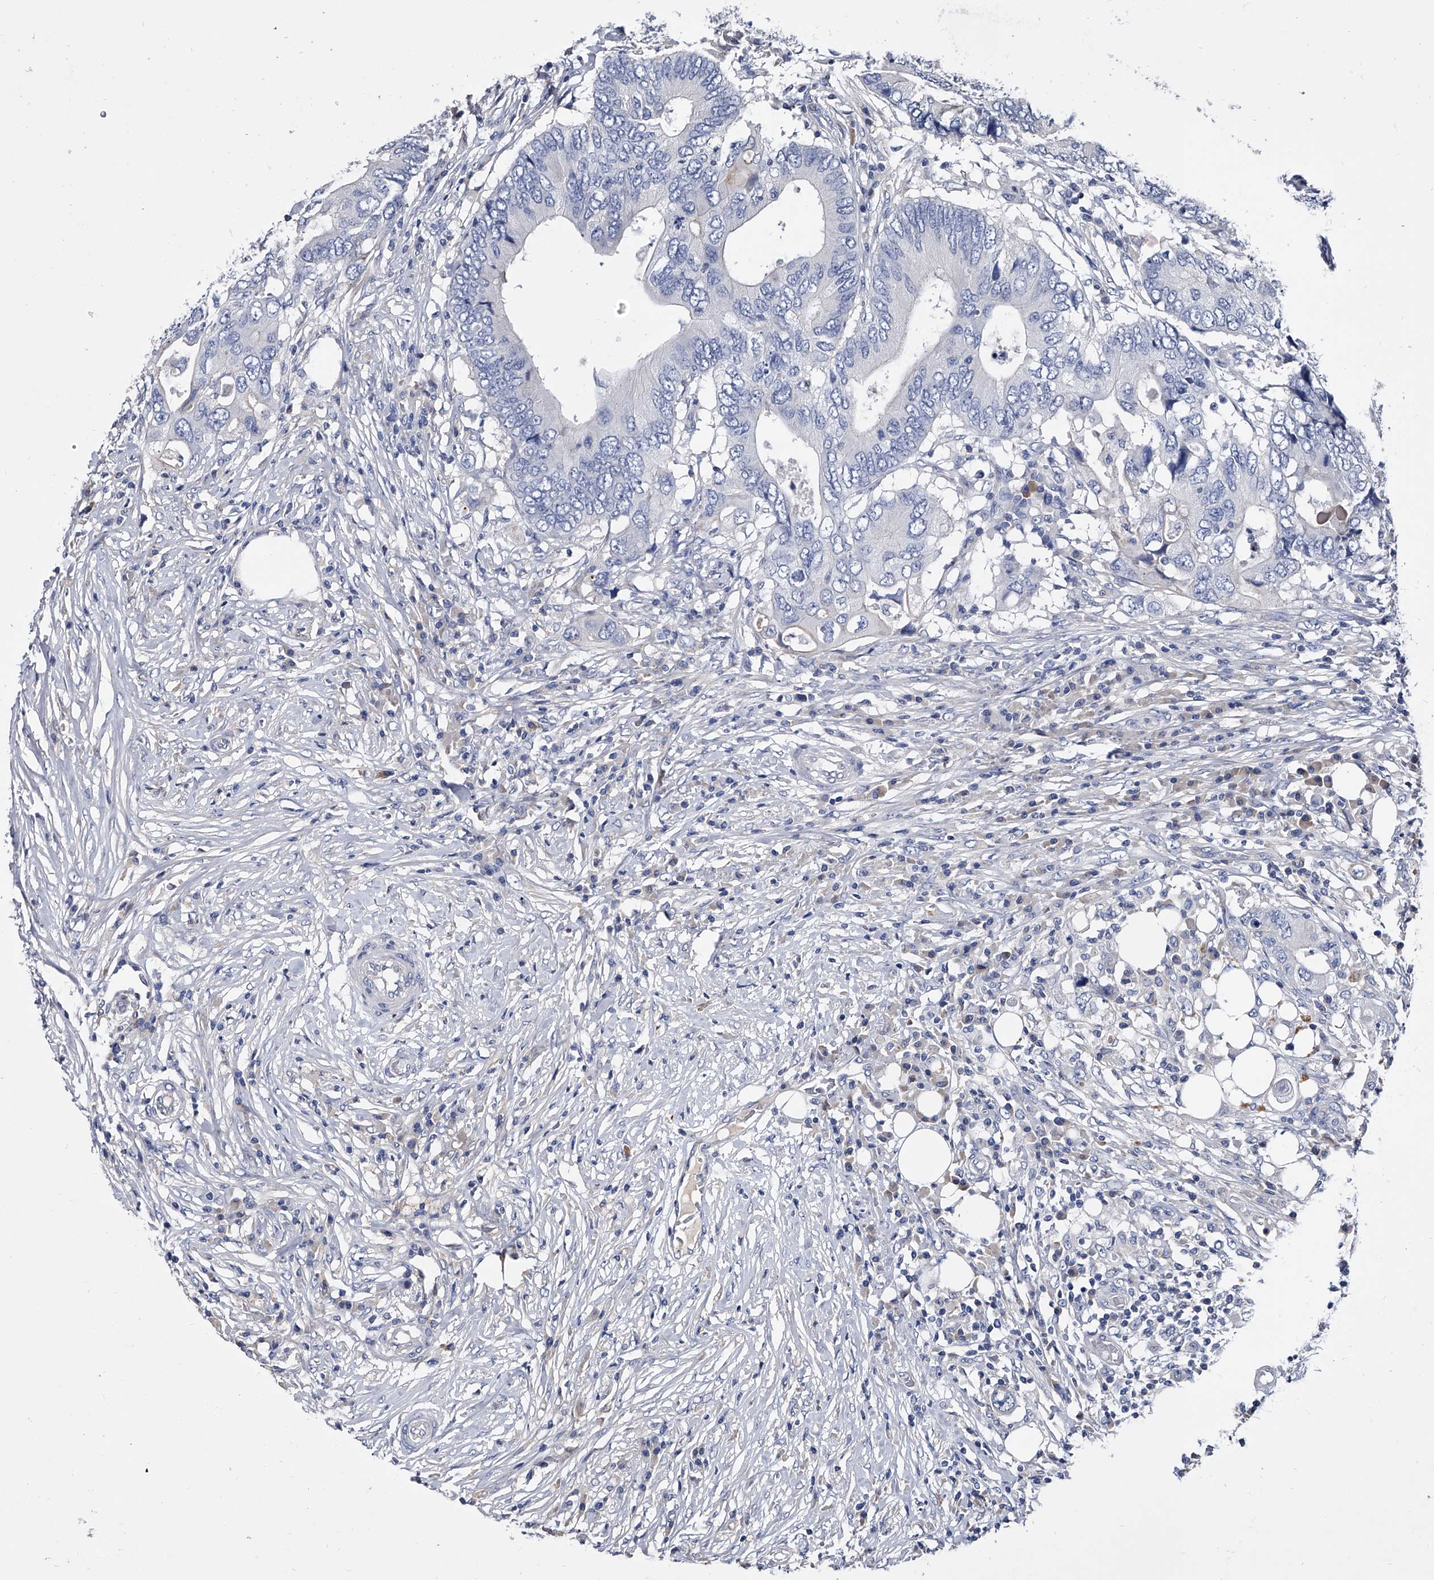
{"staining": {"intensity": "negative", "quantity": "none", "location": "none"}, "tissue": "colorectal cancer", "cell_type": "Tumor cells", "image_type": "cancer", "snomed": [{"axis": "morphology", "description": "Adenocarcinoma, NOS"}, {"axis": "topography", "description": "Colon"}], "caption": "Tumor cells are negative for protein expression in human adenocarcinoma (colorectal). The staining is performed using DAB brown chromogen with nuclei counter-stained in using hematoxylin.", "gene": "EFCAB7", "patient": {"sex": "male", "age": 71}}